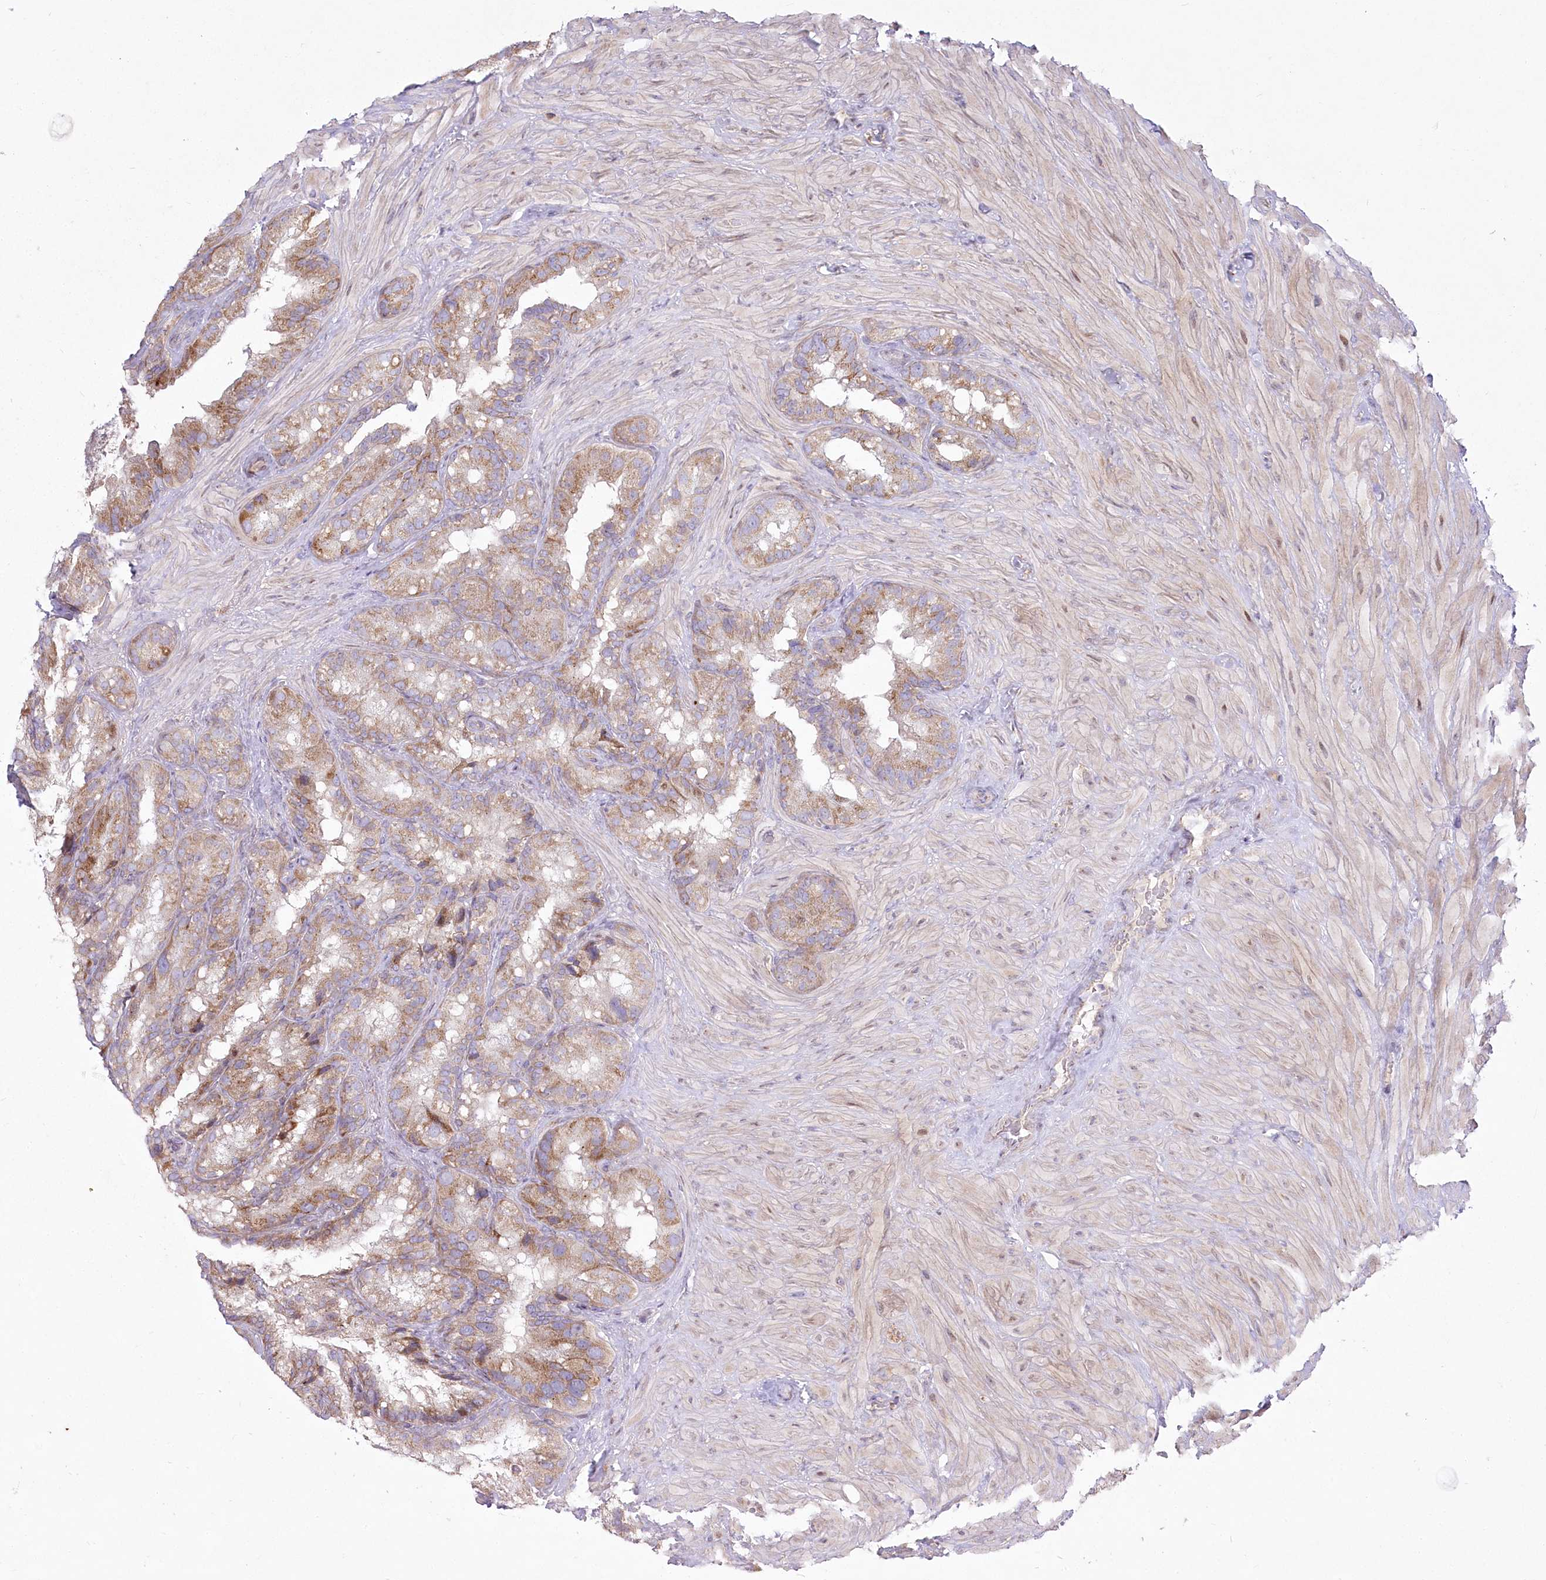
{"staining": {"intensity": "moderate", "quantity": "25%-75%", "location": "cytoplasmic/membranous"}, "tissue": "seminal vesicle", "cell_type": "Glandular cells", "image_type": "normal", "snomed": [{"axis": "morphology", "description": "Normal tissue, NOS"}, {"axis": "topography", "description": "Prostate"}, {"axis": "topography", "description": "Seminal veicle"}], "caption": "Protein expression by immunohistochemistry (IHC) demonstrates moderate cytoplasmic/membranous expression in about 25%-75% of glandular cells in benign seminal vesicle.", "gene": "CEP164", "patient": {"sex": "male", "age": 68}}